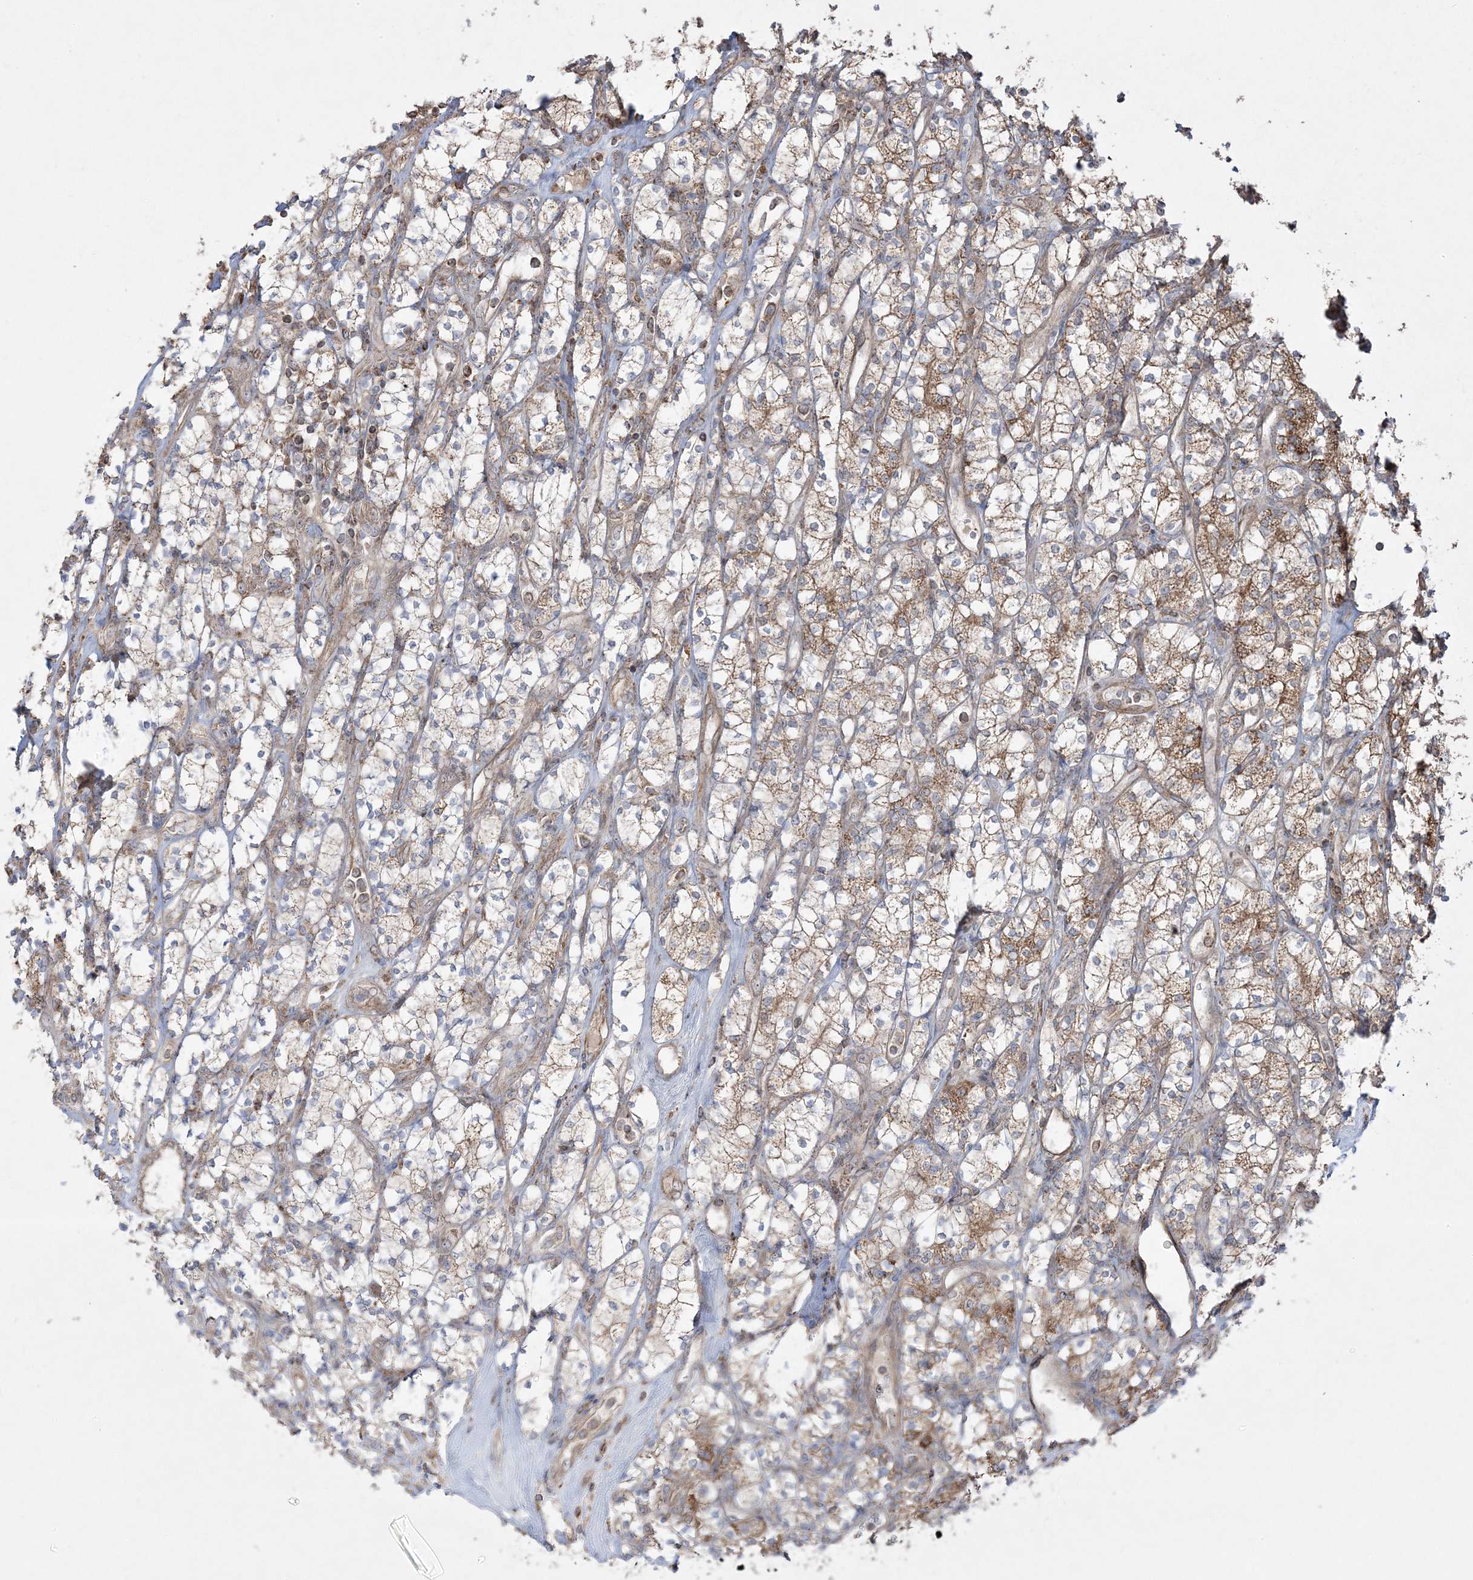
{"staining": {"intensity": "moderate", "quantity": ">75%", "location": "cytoplasmic/membranous"}, "tissue": "renal cancer", "cell_type": "Tumor cells", "image_type": "cancer", "snomed": [{"axis": "morphology", "description": "Adenocarcinoma, NOS"}, {"axis": "topography", "description": "Kidney"}], "caption": "A micrograph of adenocarcinoma (renal) stained for a protein reveals moderate cytoplasmic/membranous brown staining in tumor cells. (DAB (3,3'-diaminobenzidine) IHC, brown staining for protein, blue staining for nuclei).", "gene": "CLUAP1", "patient": {"sex": "male", "age": 77}}